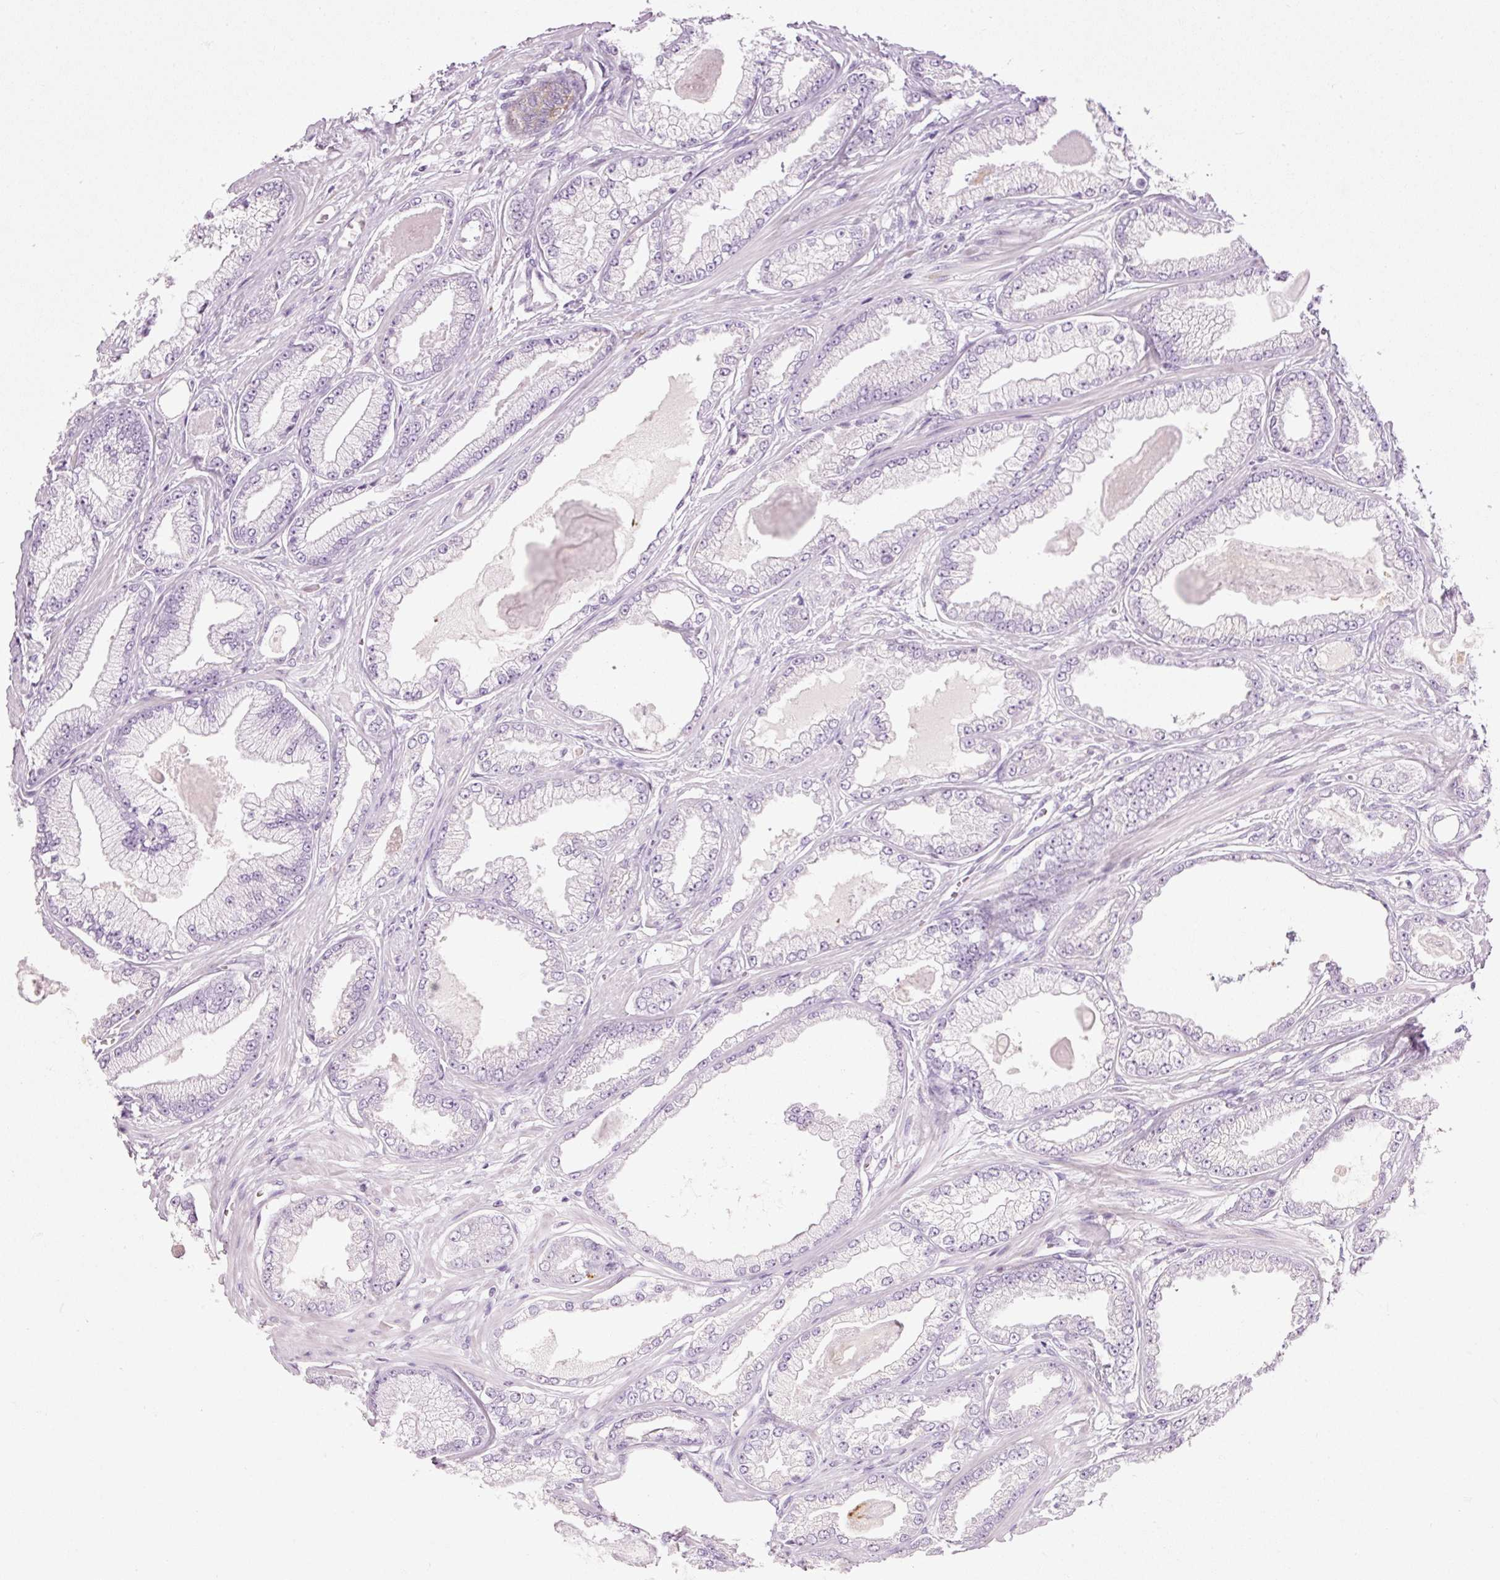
{"staining": {"intensity": "negative", "quantity": "none", "location": "none"}, "tissue": "prostate cancer", "cell_type": "Tumor cells", "image_type": "cancer", "snomed": [{"axis": "morphology", "description": "Adenocarcinoma, Low grade"}, {"axis": "topography", "description": "Prostate"}], "caption": "A high-resolution histopathology image shows immunohistochemistry staining of prostate cancer, which demonstrates no significant expression in tumor cells. (Immunohistochemistry (ihc), brightfield microscopy, high magnification).", "gene": "CARD16", "patient": {"sex": "male", "age": 64}}